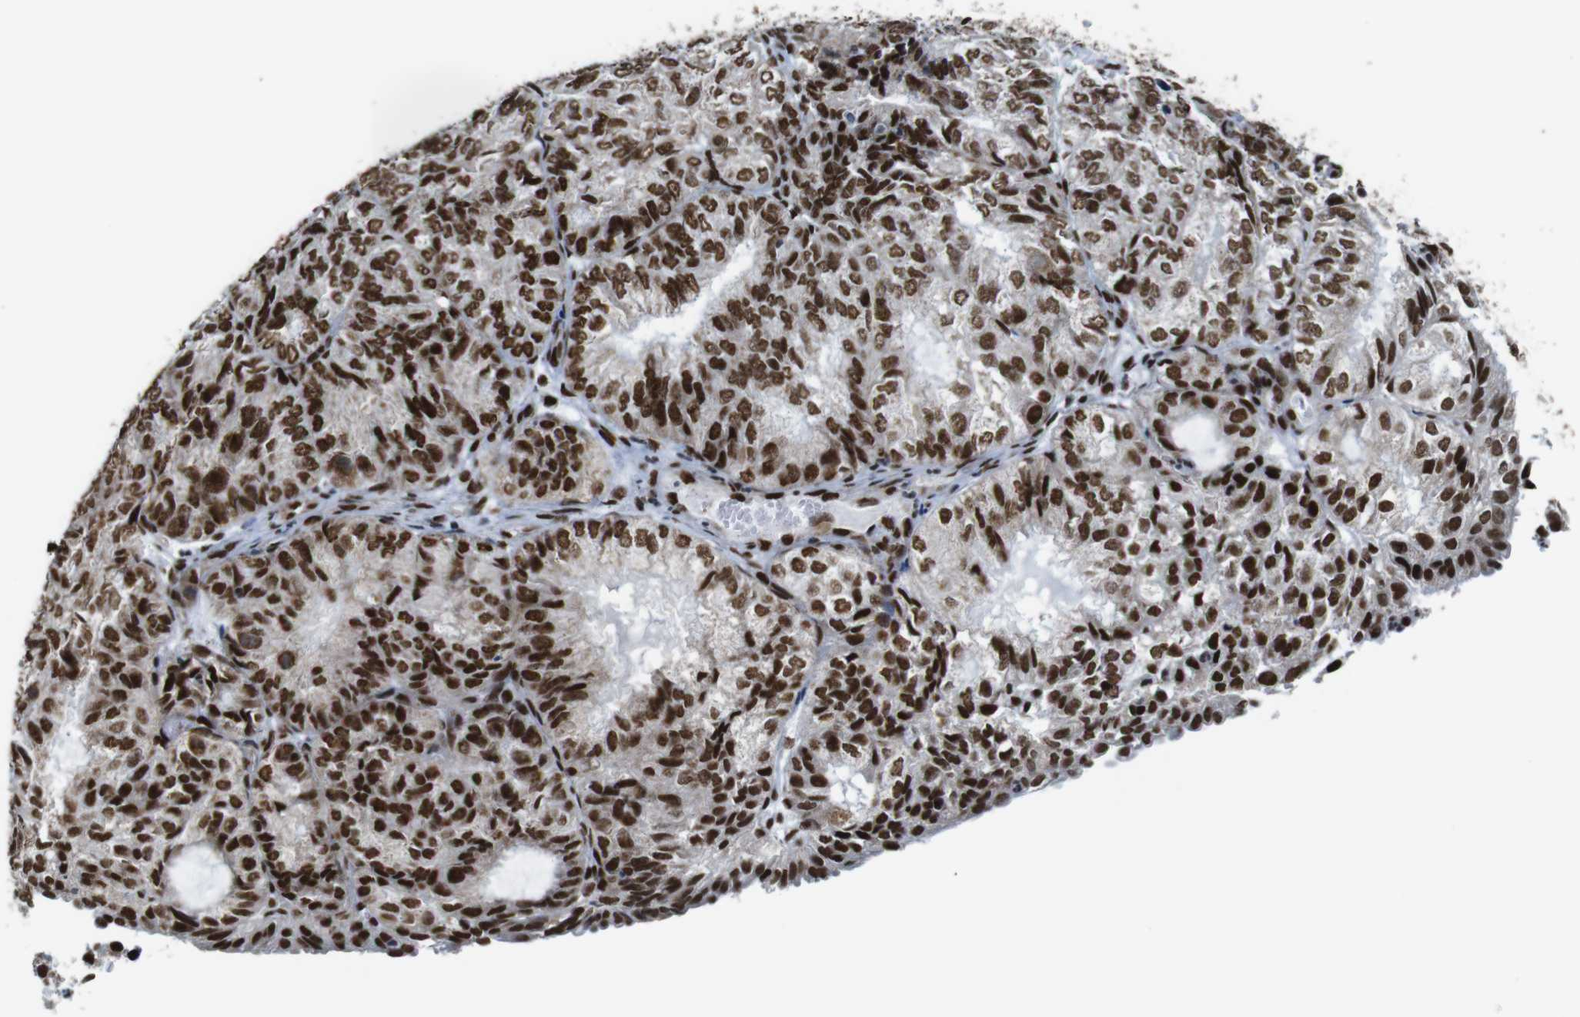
{"staining": {"intensity": "strong", "quantity": ">75%", "location": "nuclear"}, "tissue": "endometrial cancer", "cell_type": "Tumor cells", "image_type": "cancer", "snomed": [{"axis": "morphology", "description": "Adenocarcinoma, NOS"}, {"axis": "topography", "description": "Uterus"}], "caption": "Endometrial adenocarcinoma stained with a brown dye reveals strong nuclear positive positivity in approximately >75% of tumor cells.", "gene": "ROMO1", "patient": {"sex": "female", "age": 60}}